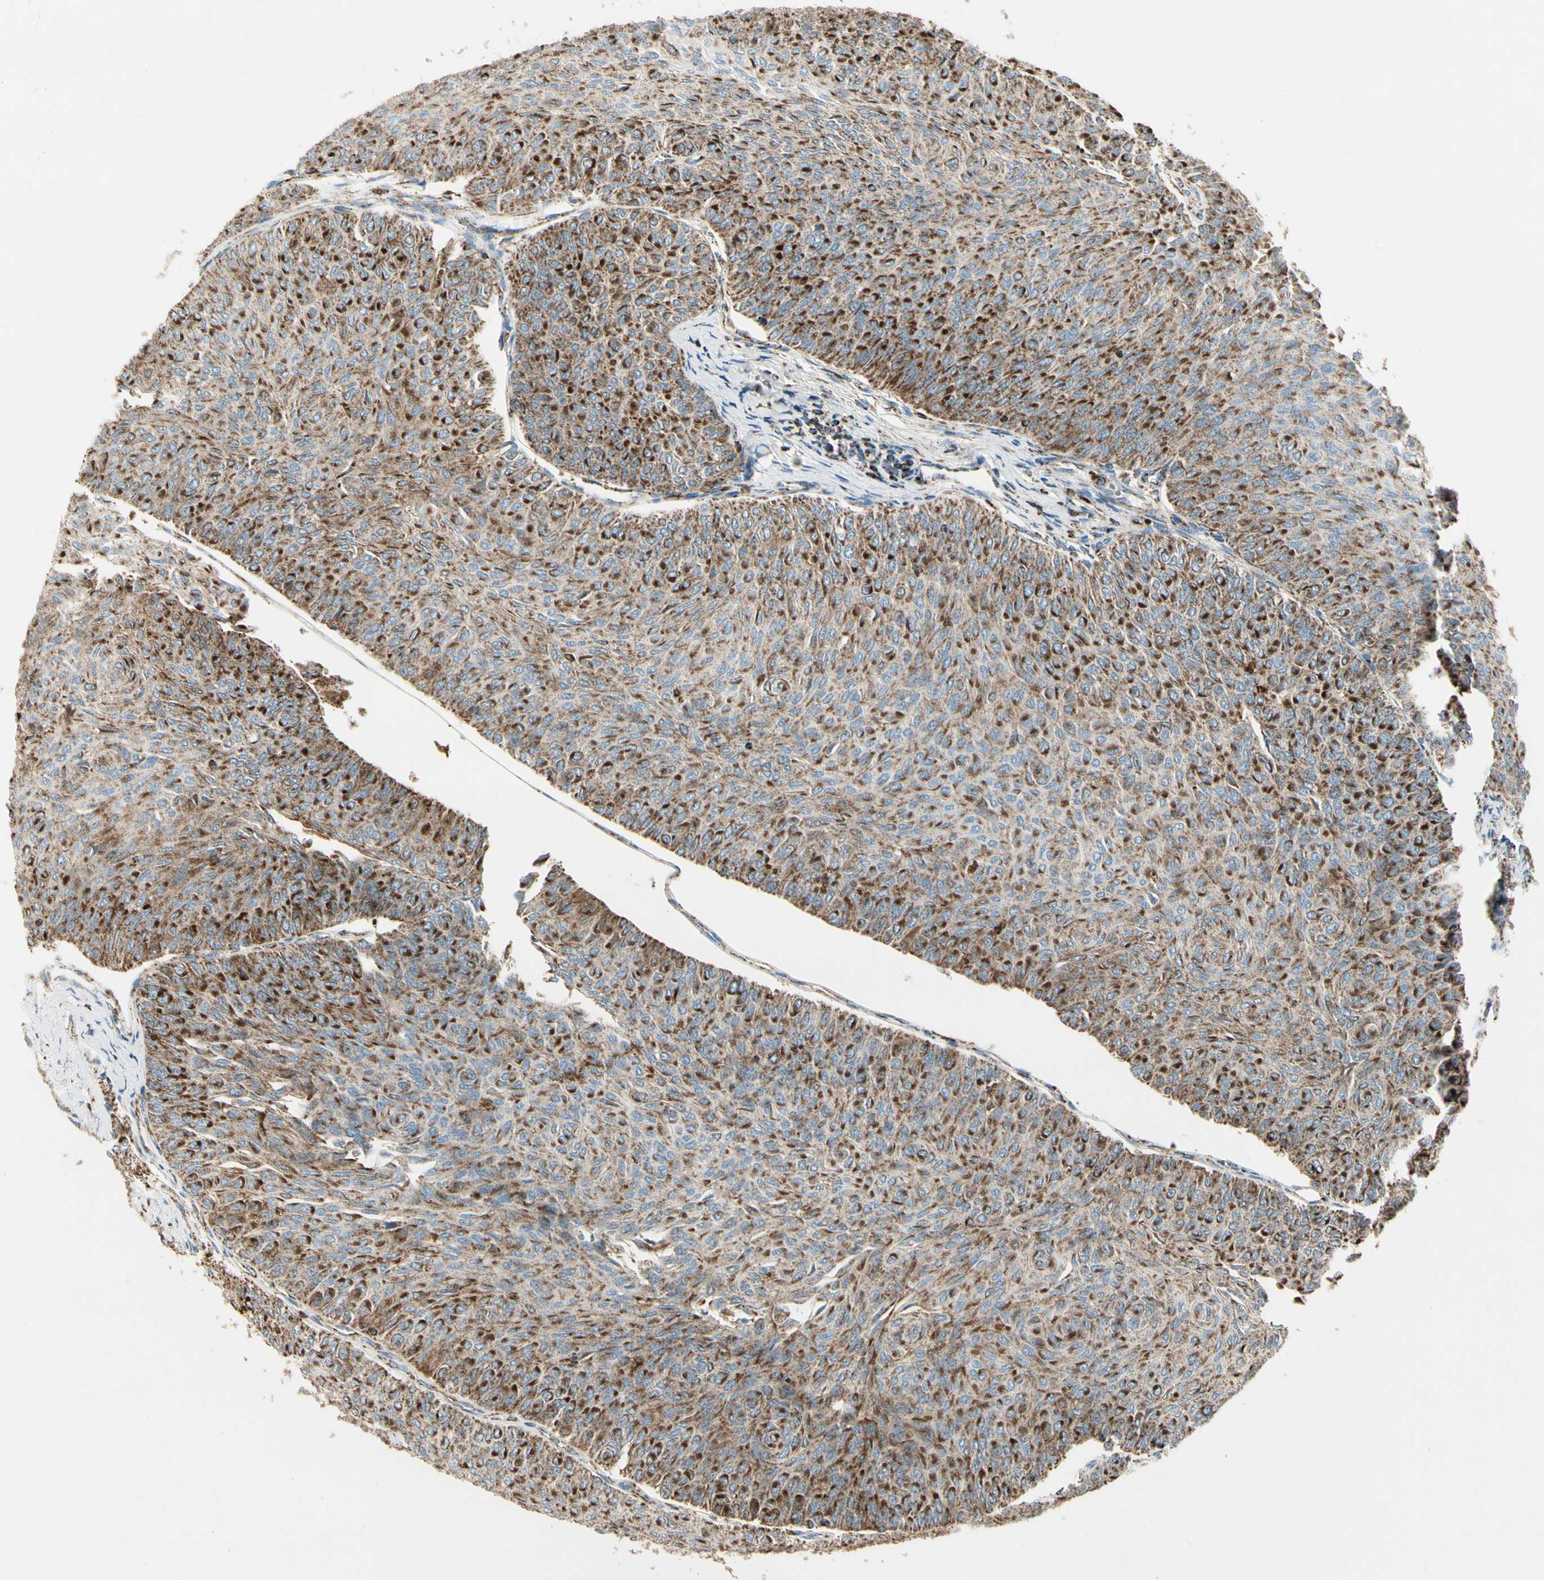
{"staining": {"intensity": "strong", "quantity": ">75%", "location": "cytoplasmic/membranous"}, "tissue": "urothelial cancer", "cell_type": "Tumor cells", "image_type": "cancer", "snomed": [{"axis": "morphology", "description": "Urothelial carcinoma, Low grade"}, {"axis": "topography", "description": "Urinary bladder"}], "caption": "Tumor cells display strong cytoplasmic/membranous positivity in approximately >75% of cells in low-grade urothelial carcinoma. Nuclei are stained in blue.", "gene": "ME2", "patient": {"sex": "male", "age": 78}}